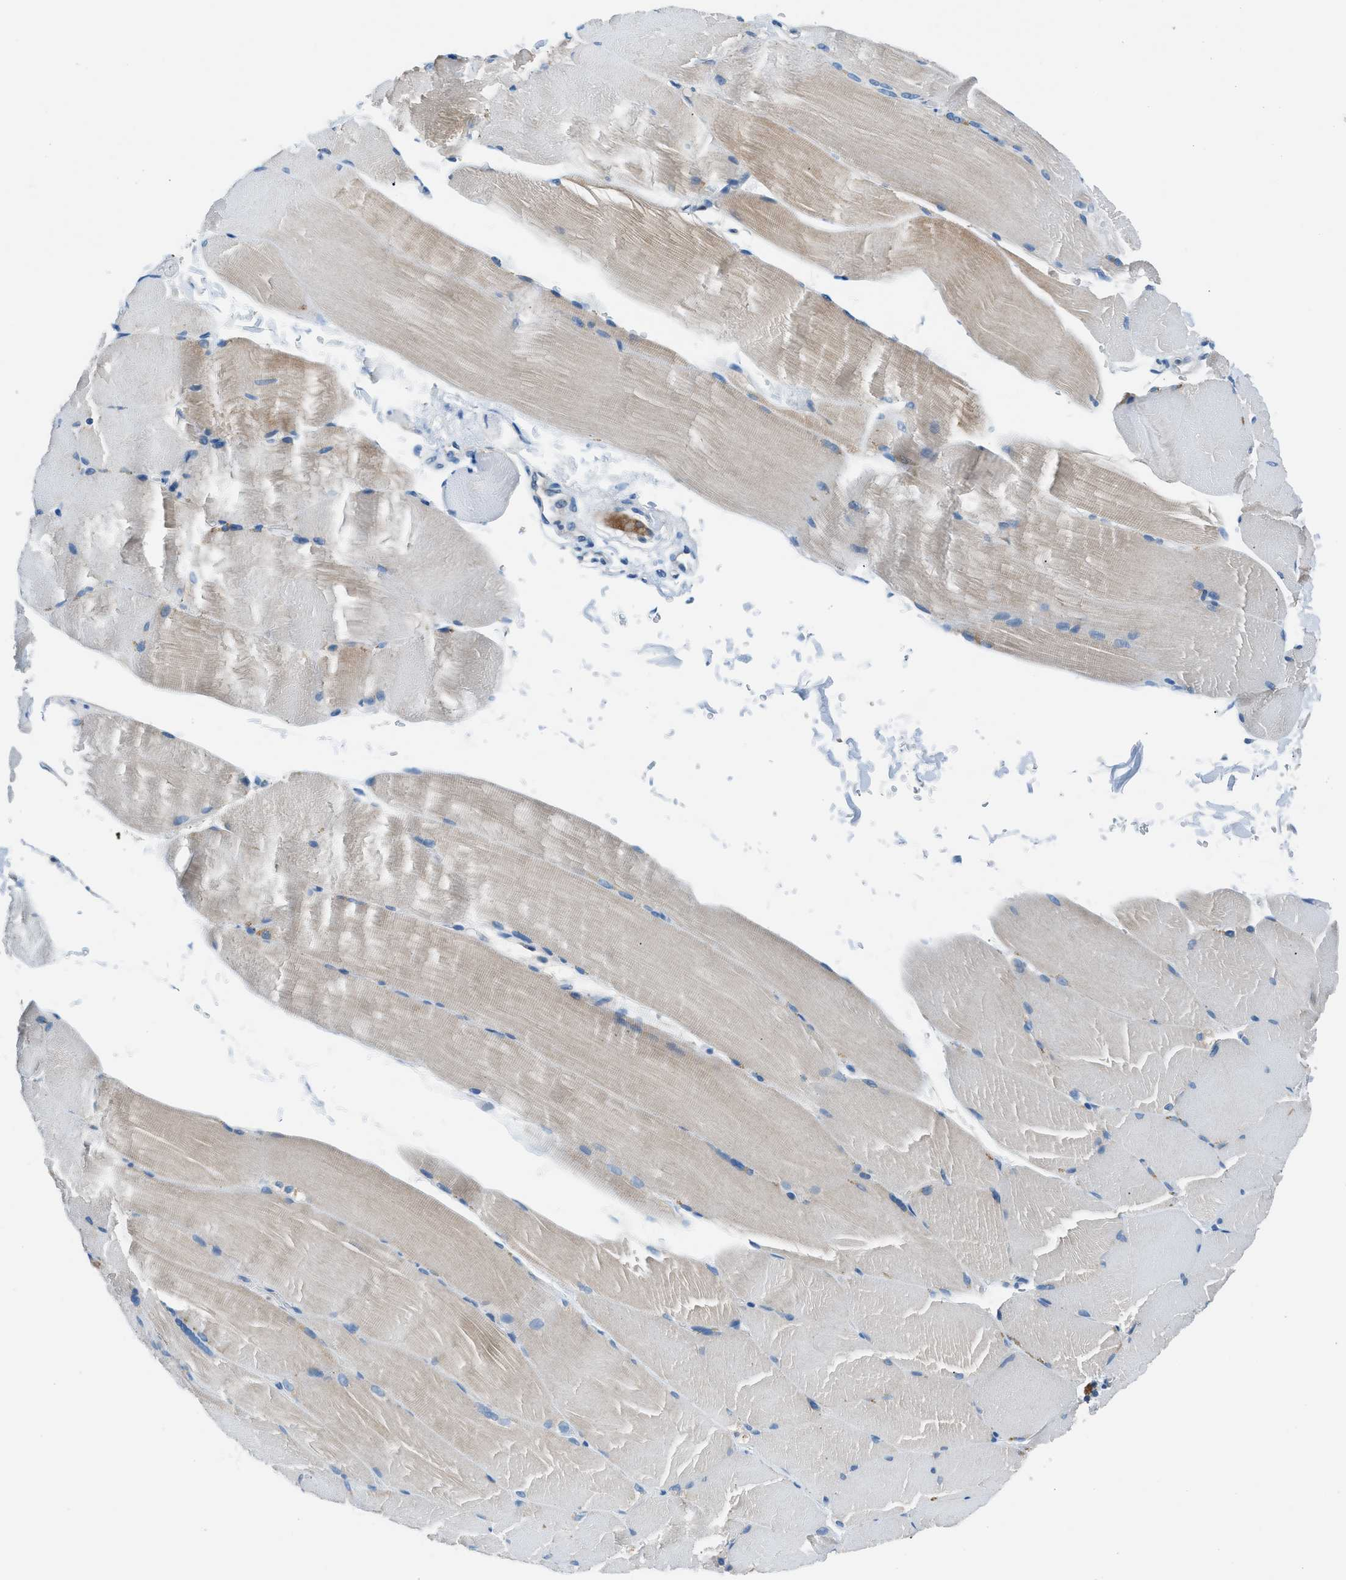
{"staining": {"intensity": "weak", "quantity": "25%-75%", "location": "cytoplasmic/membranous"}, "tissue": "skeletal muscle", "cell_type": "Myocytes", "image_type": "normal", "snomed": [{"axis": "morphology", "description": "Normal tissue, NOS"}, {"axis": "topography", "description": "Skin"}, {"axis": "topography", "description": "Skeletal muscle"}], "caption": "Immunohistochemical staining of normal human skeletal muscle reveals low levels of weak cytoplasmic/membranous expression in approximately 25%-75% of myocytes. (DAB IHC with brightfield microscopy, high magnification).", "gene": "ACP1", "patient": {"sex": "male", "age": 83}}